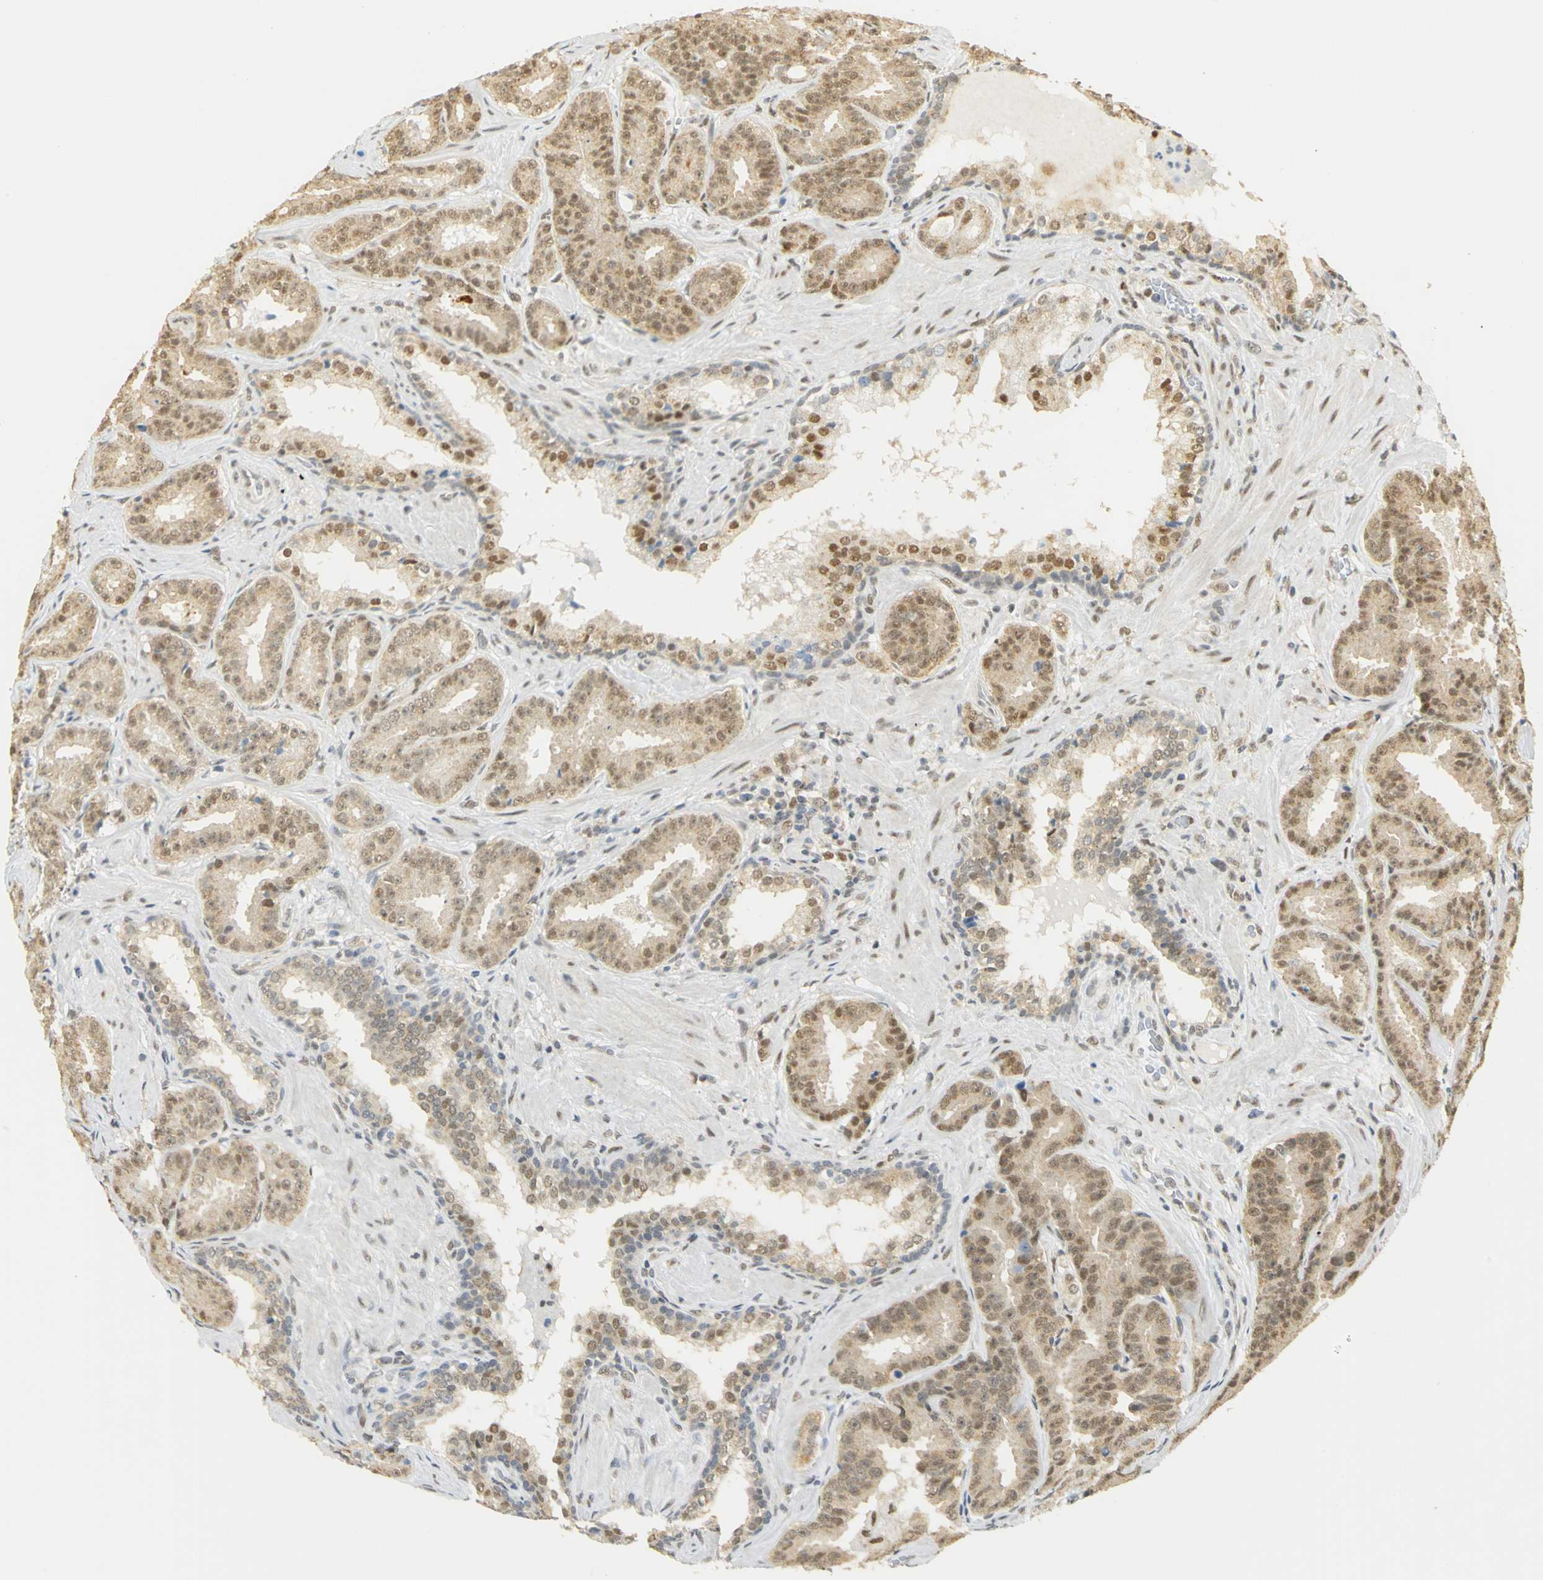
{"staining": {"intensity": "moderate", "quantity": "25%-75%", "location": "cytoplasmic/membranous"}, "tissue": "prostate cancer", "cell_type": "Tumor cells", "image_type": "cancer", "snomed": [{"axis": "morphology", "description": "Adenocarcinoma, Low grade"}, {"axis": "topography", "description": "Prostate"}], "caption": "Low-grade adenocarcinoma (prostate) tissue reveals moderate cytoplasmic/membranous expression in approximately 25%-75% of tumor cells The staining is performed using DAB (3,3'-diaminobenzidine) brown chromogen to label protein expression. The nuclei are counter-stained blue using hematoxylin.", "gene": "DDX5", "patient": {"sex": "male", "age": 59}}